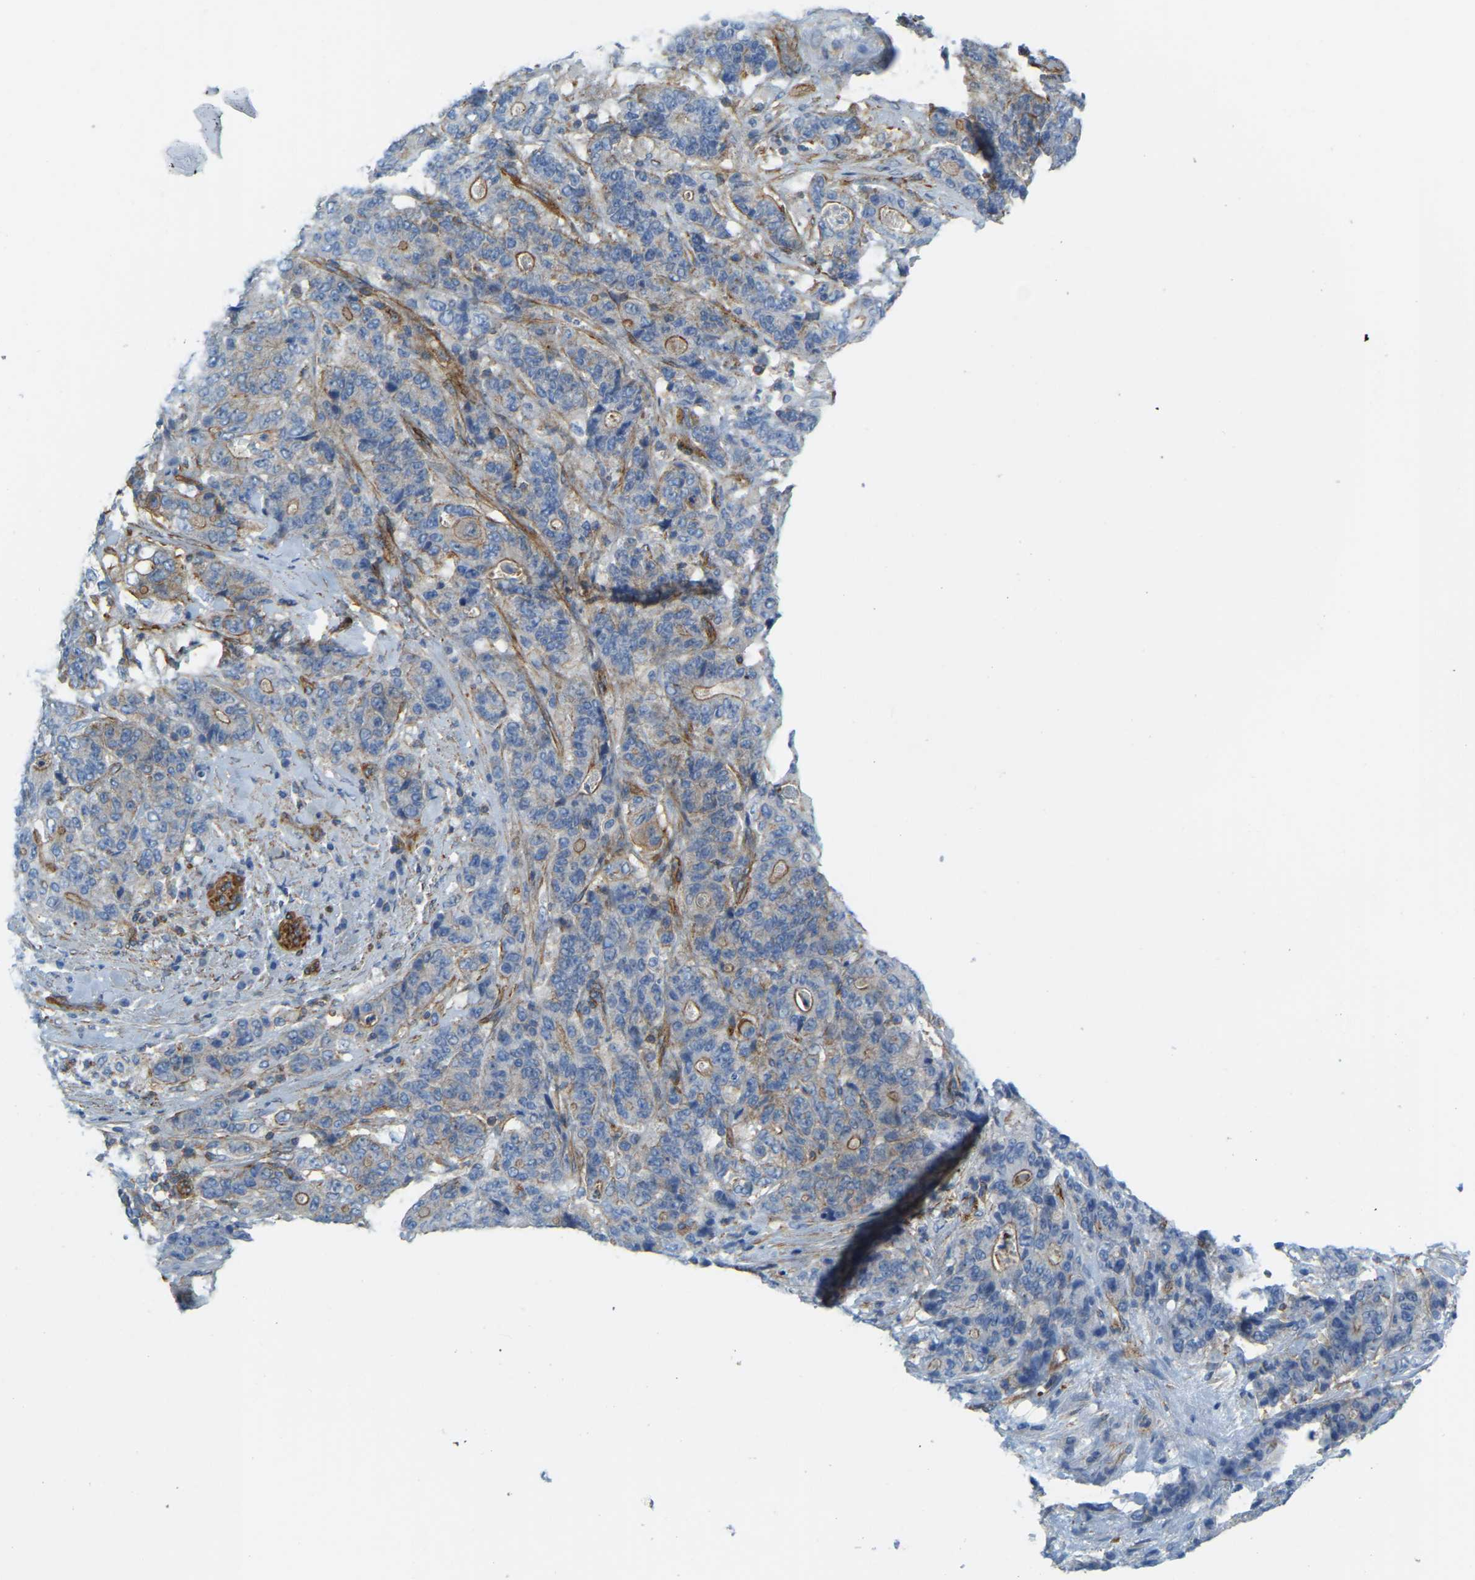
{"staining": {"intensity": "moderate", "quantity": "<25%", "location": "cytoplasmic/membranous"}, "tissue": "stomach cancer", "cell_type": "Tumor cells", "image_type": "cancer", "snomed": [{"axis": "morphology", "description": "Adenocarcinoma, NOS"}, {"axis": "topography", "description": "Stomach"}], "caption": "Protein analysis of stomach cancer tissue demonstrates moderate cytoplasmic/membranous staining in about <25% of tumor cells.", "gene": "MYL3", "patient": {"sex": "female", "age": 73}}